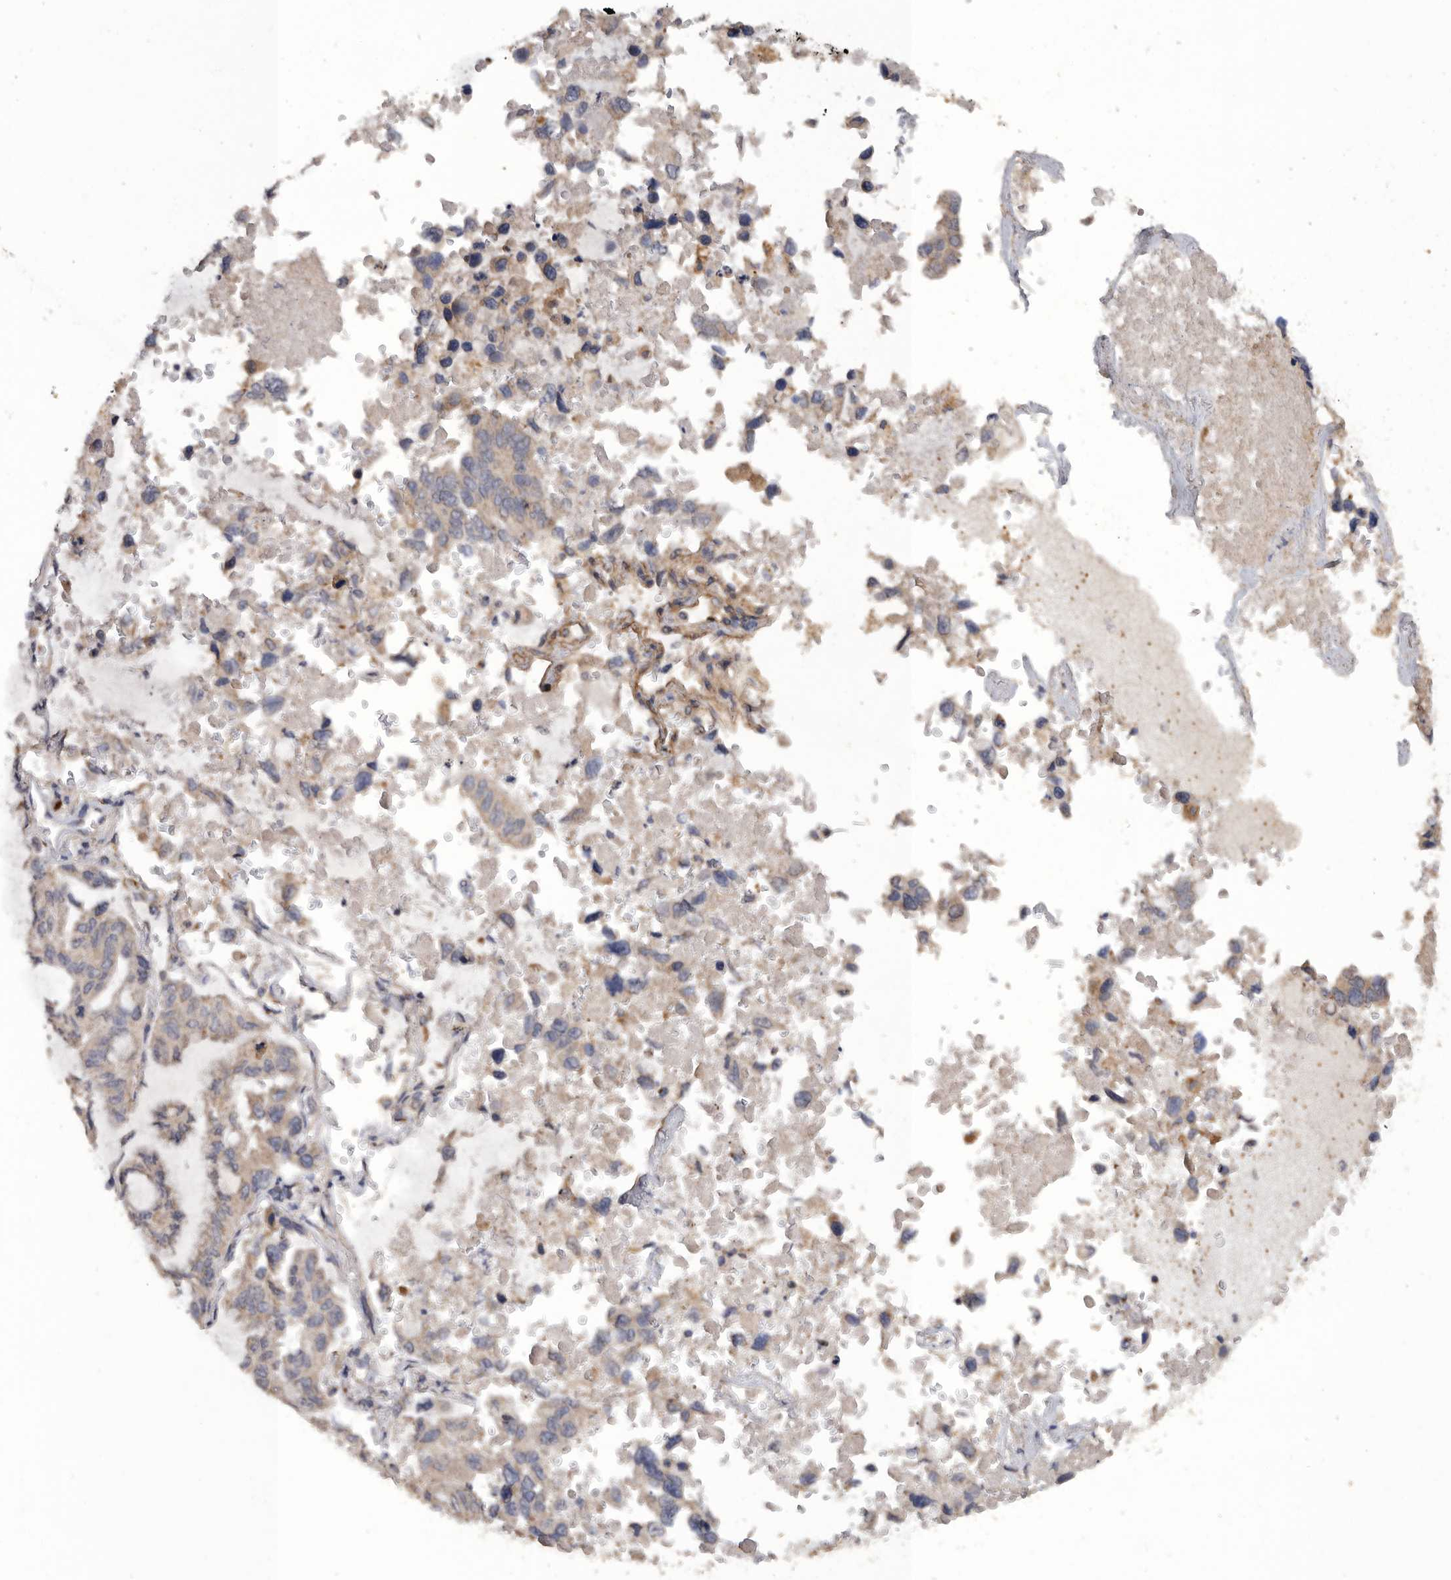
{"staining": {"intensity": "negative", "quantity": "none", "location": "none"}, "tissue": "lung cancer", "cell_type": "Tumor cells", "image_type": "cancer", "snomed": [{"axis": "morphology", "description": "Adenocarcinoma, NOS"}, {"axis": "topography", "description": "Lung"}], "caption": "Immunohistochemistry (IHC) micrograph of neoplastic tissue: lung cancer stained with DAB (3,3'-diaminobenzidine) exhibits no significant protein positivity in tumor cells.", "gene": "PODXL2", "patient": {"sex": "male", "age": 64}}